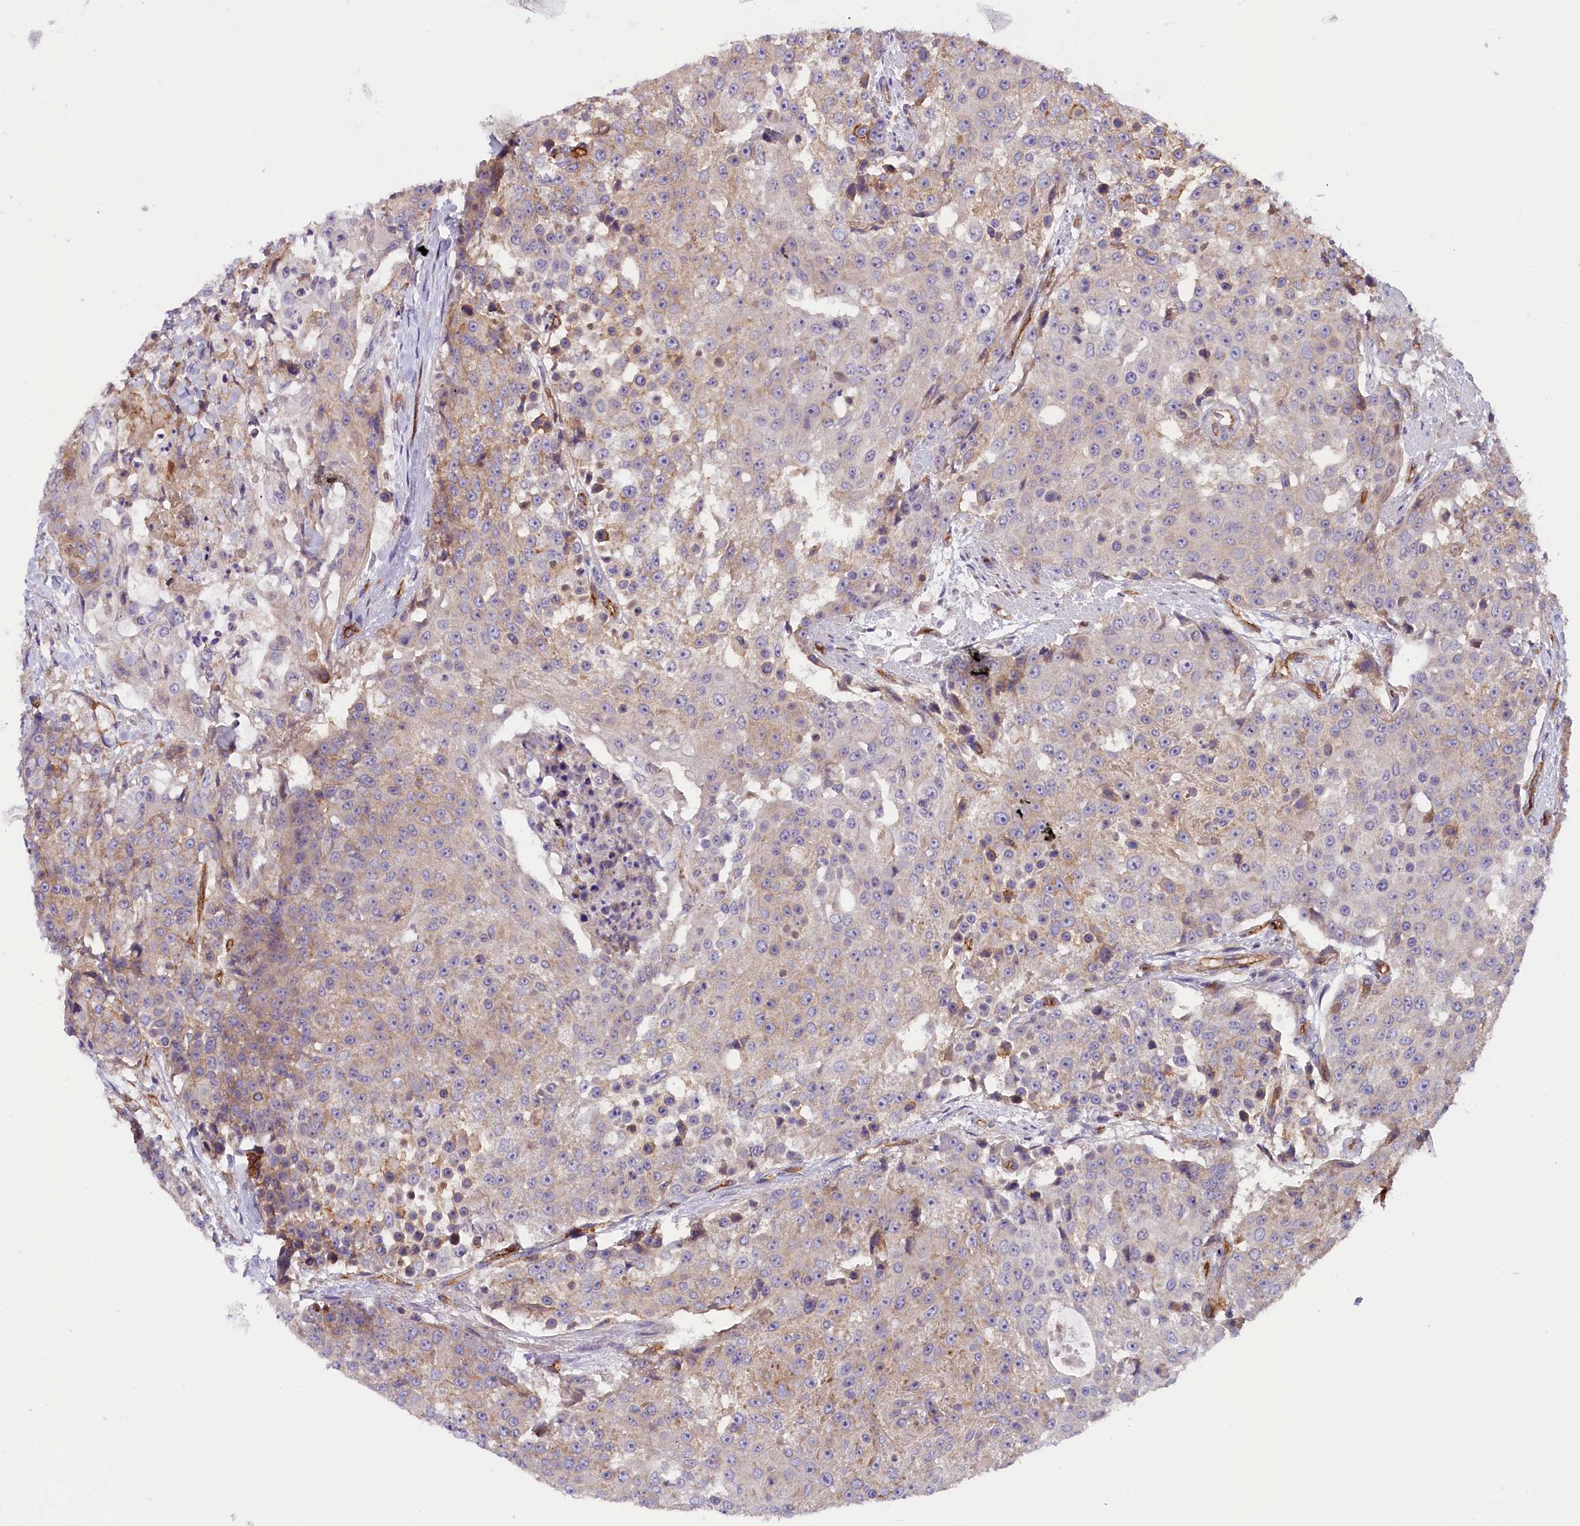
{"staining": {"intensity": "weak", "quantity": "25%-75%", "location": "cytoplasmic/membranous"}, "tissue": "urothelial cancer", "cell_type": "Tumor cells", "image_type": "cancer", "snomed": [{"axis": "morphology", "description": "Urothelial carcinoma, High grade"}, {"axis": "topography", "description": "Urinary bladder"}], "caption": "Immunohistochemical staining of human urothelial carcinoma (high-grade) demonstrates weak cytoplasmic/membranous protein positivity in about 25%-75% of tumor cells.", "gene": "DNAJB9", "patient": {"sex": "female", "age": 63}}